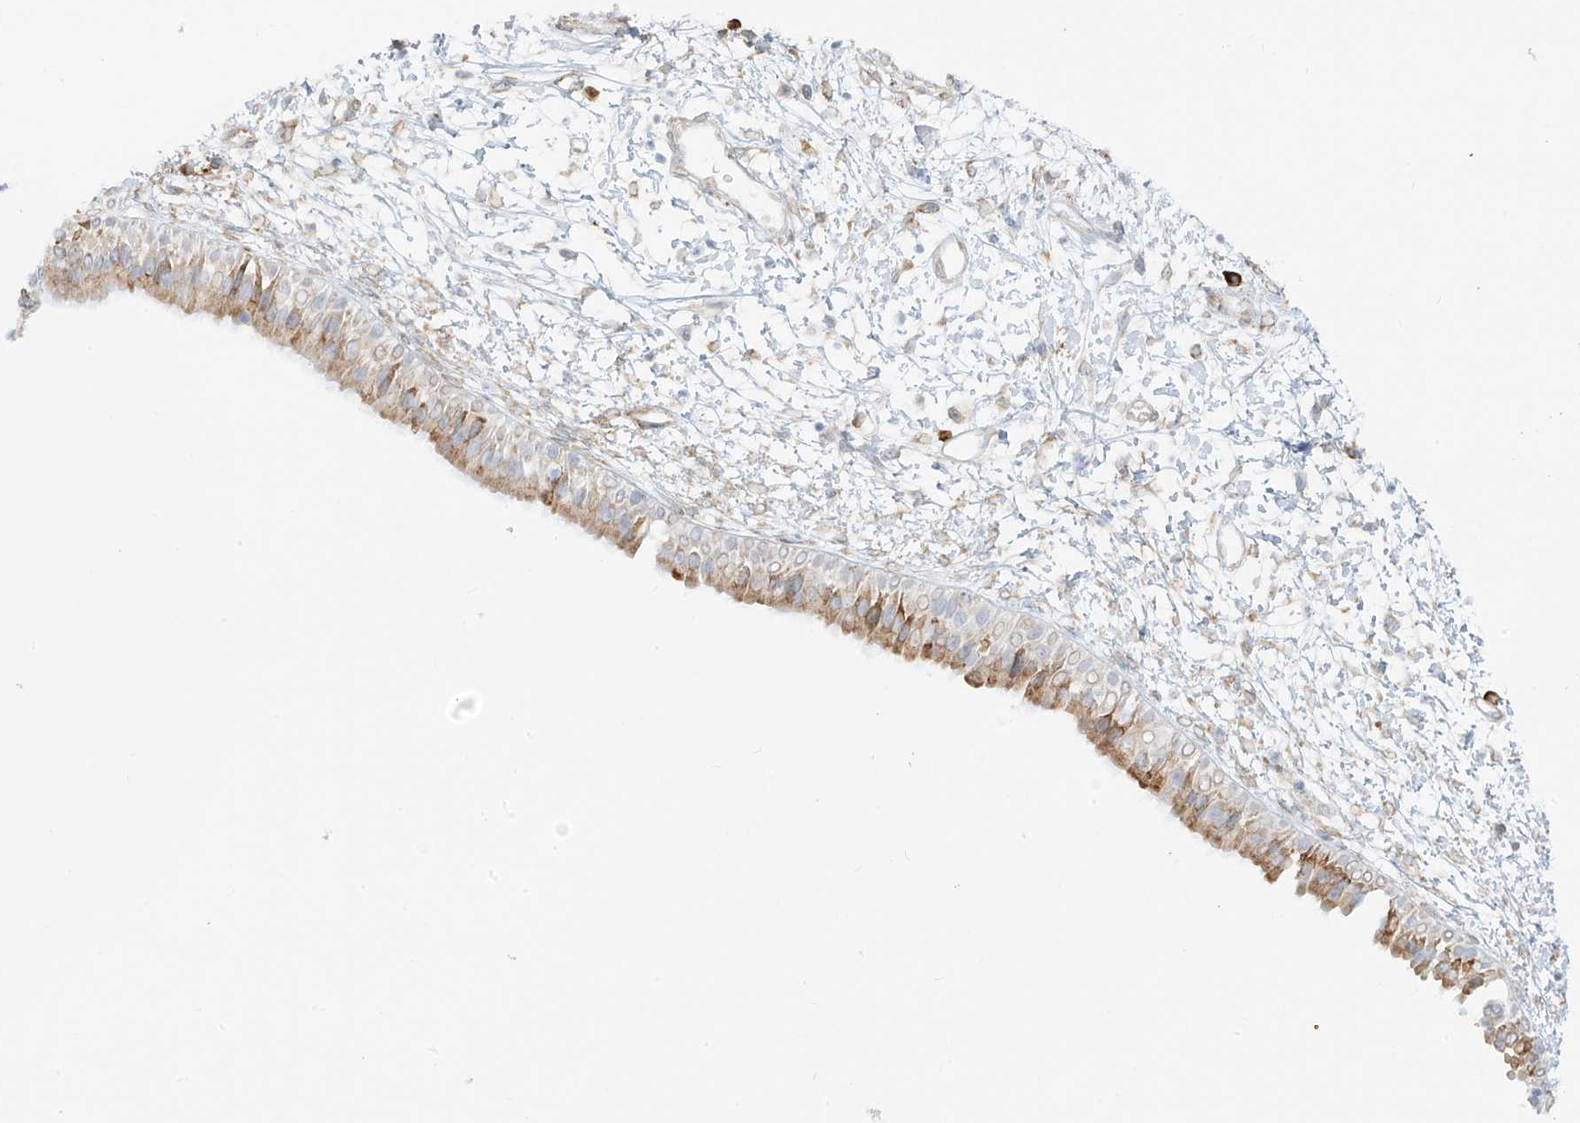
{"staining": {"intensity": "moderate", "quantity": "25%-75%", "location": "cytoplasmic/membranous"}, "tissue": "nasopharynx", "cell_type": "Respiratory epithelial cells", "image_type": "normal", "snomed": [{"axis": "morphology", "description": "Normal tissue, NOS"}, {"axis": "topography", "description": "Nasopharynx"}], "caption": "An image of human nasopharynx stained for a protein reveals moderate cytoplasmic/membranous brown staining in respiratory epithelial cells.", "gene": "LRRC59", "patient": {"sex": "male", "age": 22}}